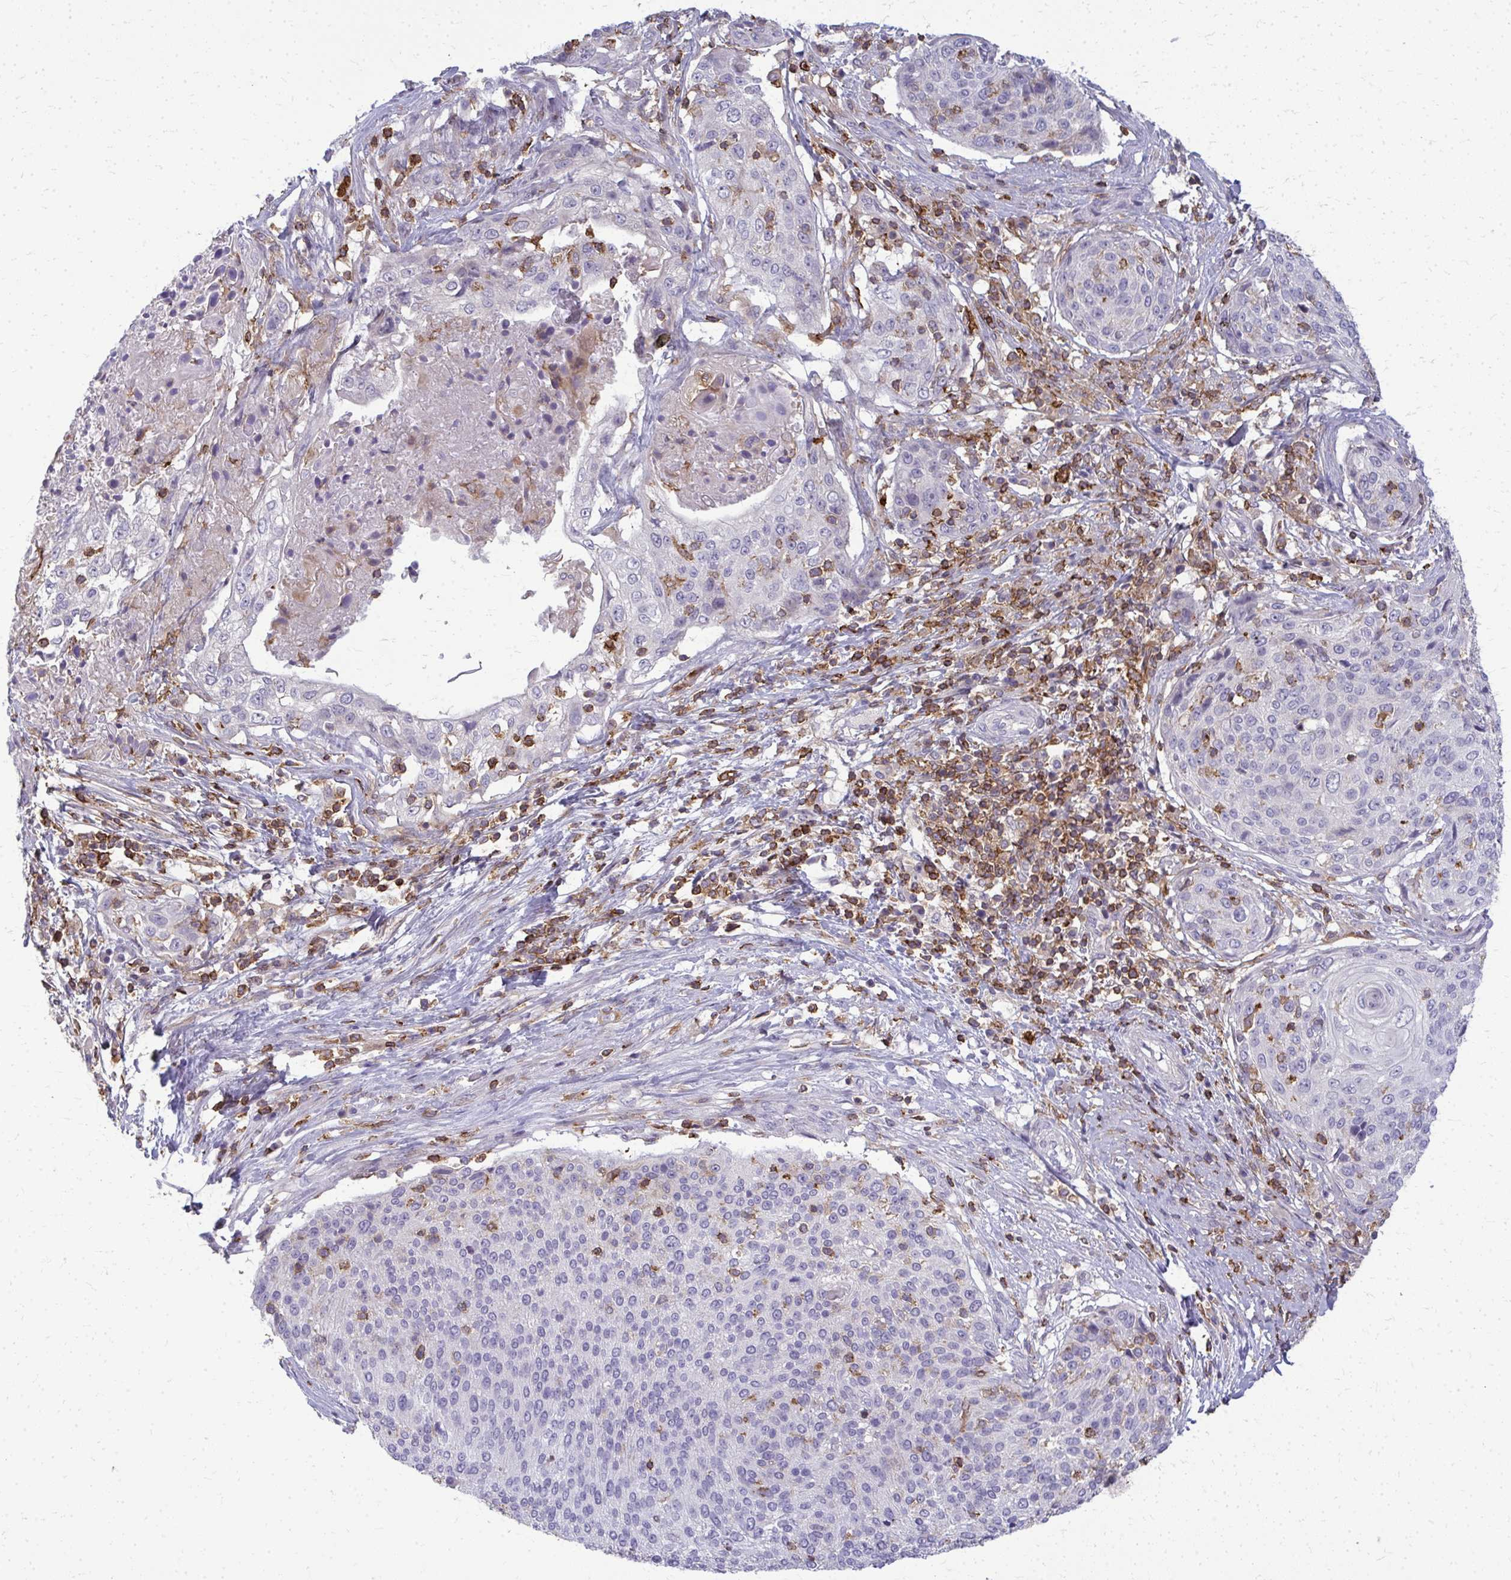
{"staining": {"intensity": "negative", "quantity": "none", "location": "none"}, "tissue": "cervical cancer", "cell_type": "Tumor cells", "image_type": "cancer", "snomed": [{"axis": "morphology", "description": "Squamous cell carcinoma, NOS"}, {"axis": "topography", "description": "Cervix"}], "caption": "High magnification brightfield microscopy of cervical squamous cell carcinoma stained with DAB (3,3'-diaminobenzidine) (brown) and counterstained with hematoxylin (blue): tumor cells show no significant expression.", "gene": "AP5M1", "patient": {"sex": "female", "age": 31}}